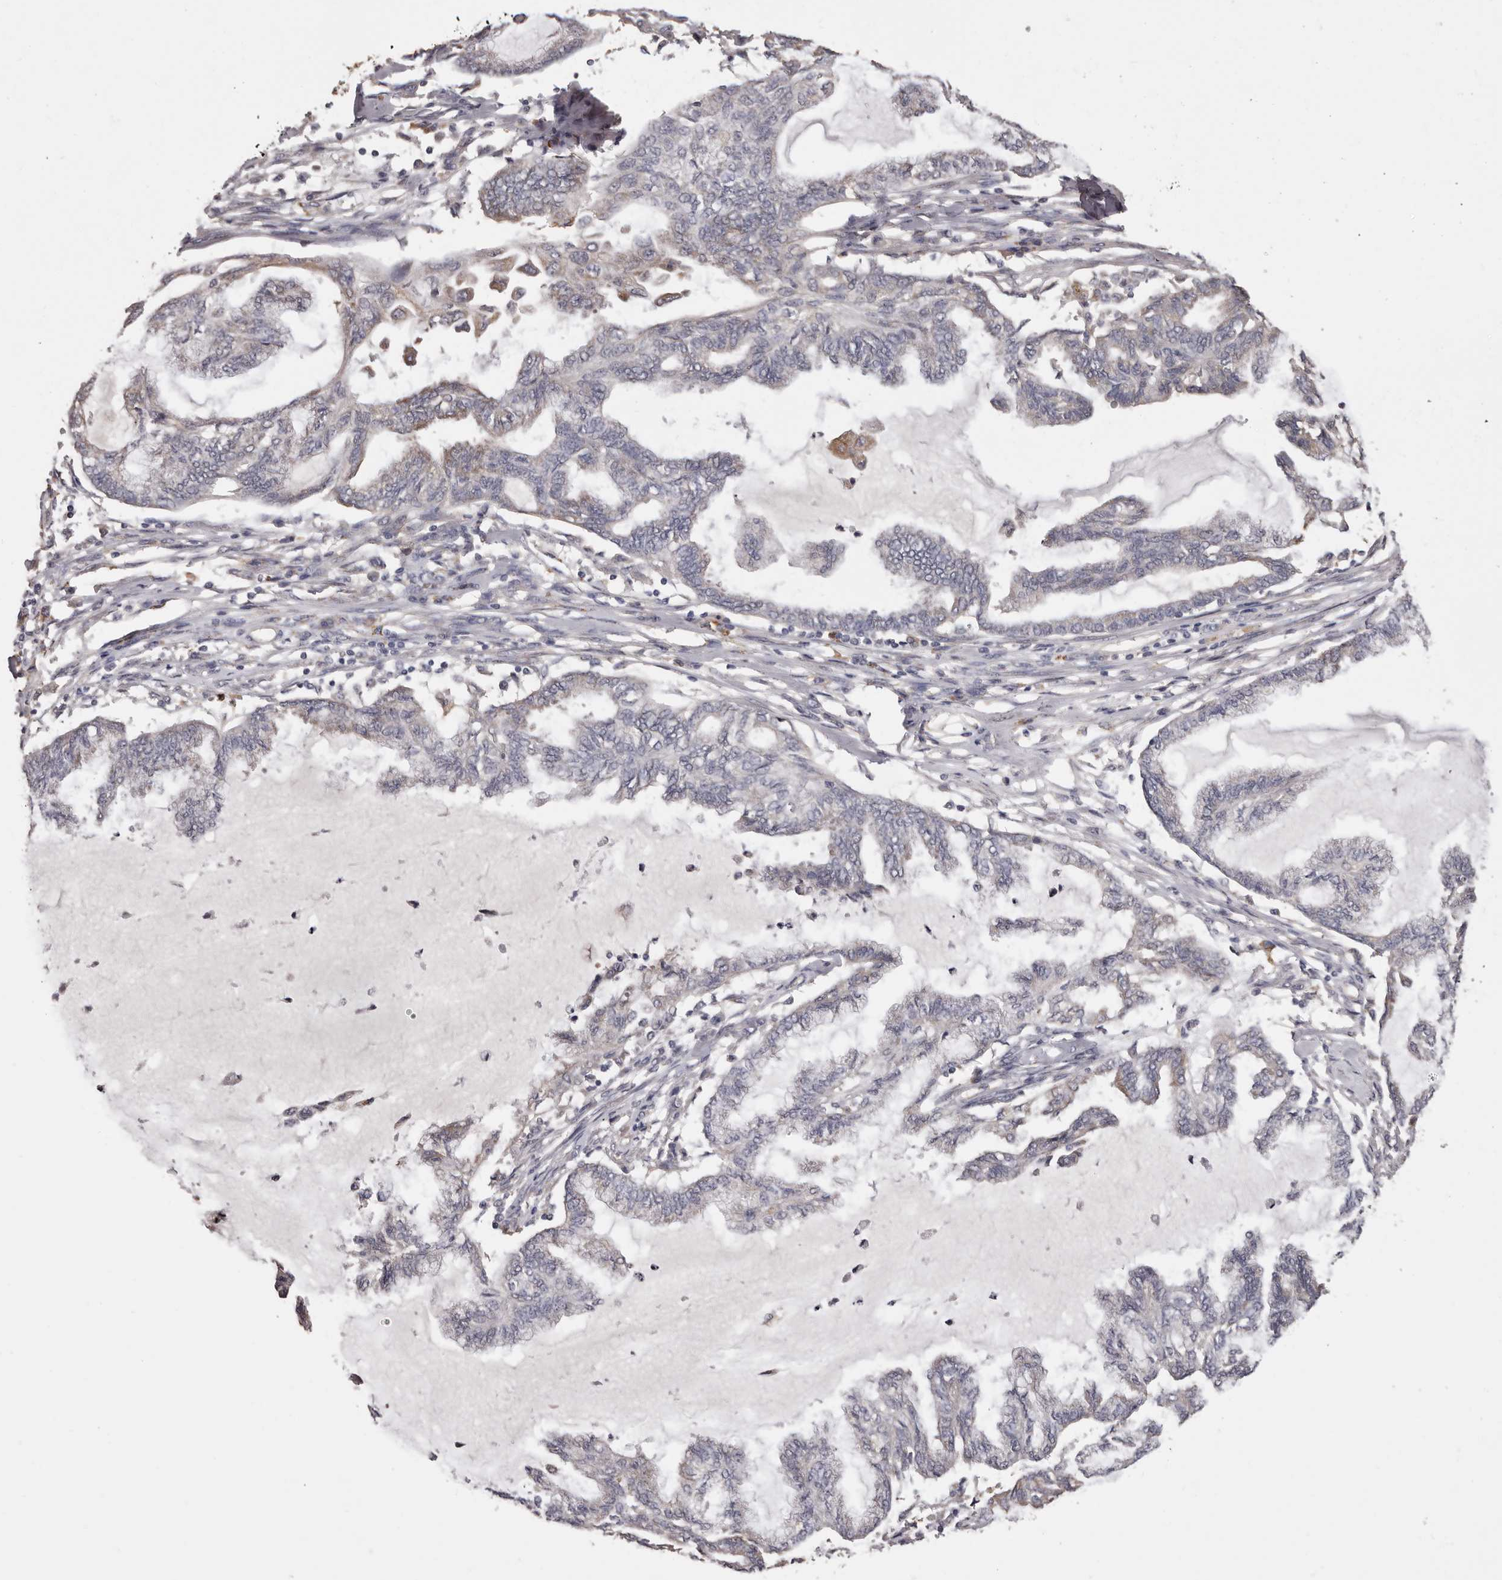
{"staining": {"intensity": "moderate", "quantity": "<25%", "location": "cytoplasmic/membranous"}, "tissue": "endometrial cancer", "cell_type": "Tumor cells", "image_type": "cancer", "snomed": [{"axis": "morphology", "description": "Adenocarcinoma, NOS"}, {"axis": "topography", "description": "Endometrium"}], "caption": "Protein staining demonstrates moderate cytoplasmic/membranous staining in about <25% of tumor cells in endometrial cancer.", "gene": "ETNK1", "patient": {"sex": "female", "age": 86}}